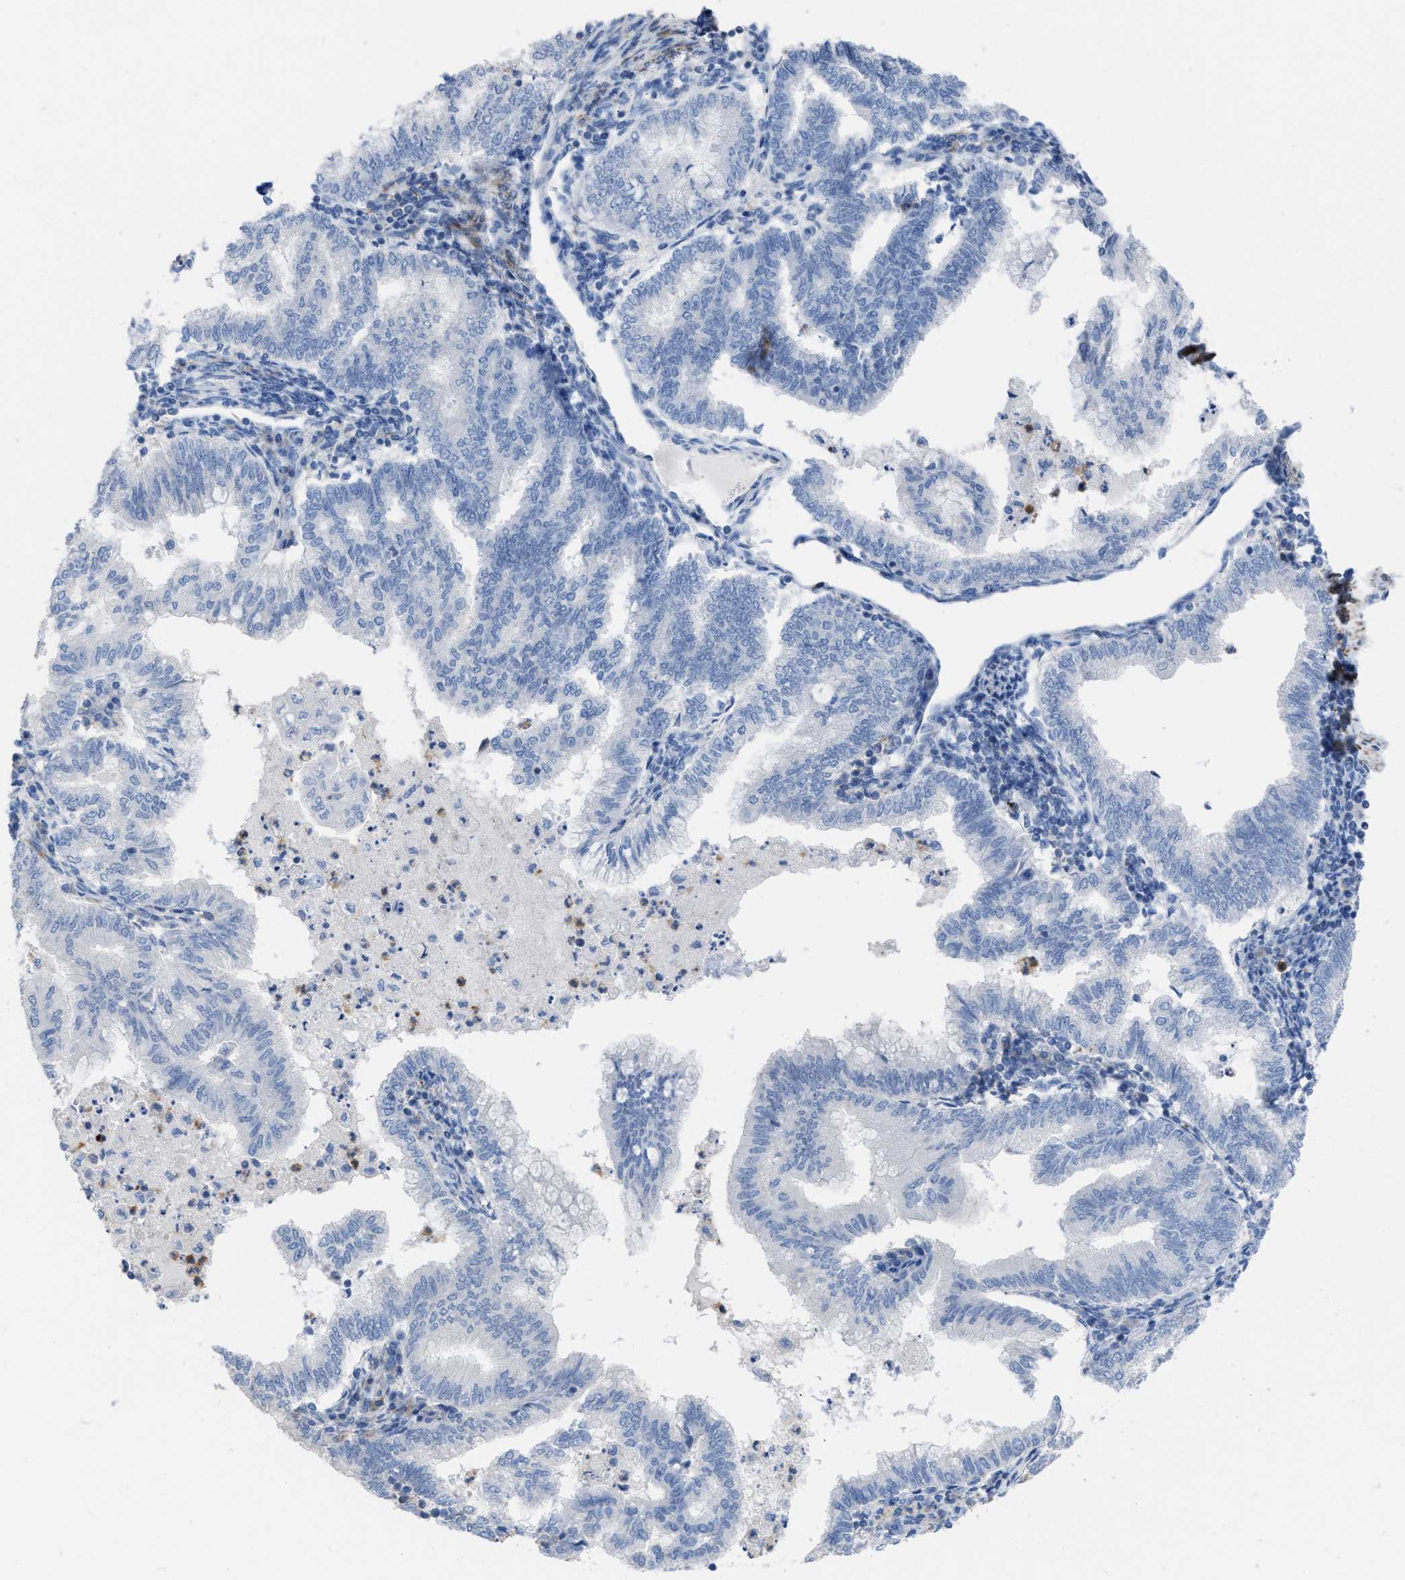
{"staining": {"intensity": "negative", "quantity": "none", "location": "none"}, "tissue": "endometrial cancer", "cell_type": "Tumor cells", "image_type": "cancer", "snomed": [{"axis": "morphology", "description": "Polyp, NOS"}, {"axis": "morphology", "description": "Adenocarcinoma, NOS"}, {"axis": "morphology", "description": "Adenoma, NOS"}, {"axis": "topography", "description": "Endometrium"}], "caption": "Immunohistochemistry (IHC) image of human endometrial polyp stained for a protein (brown), which shows no expression in tumor cells.", "gene": "PRMT2", "patient": {"sex": "female", "age": 79}}